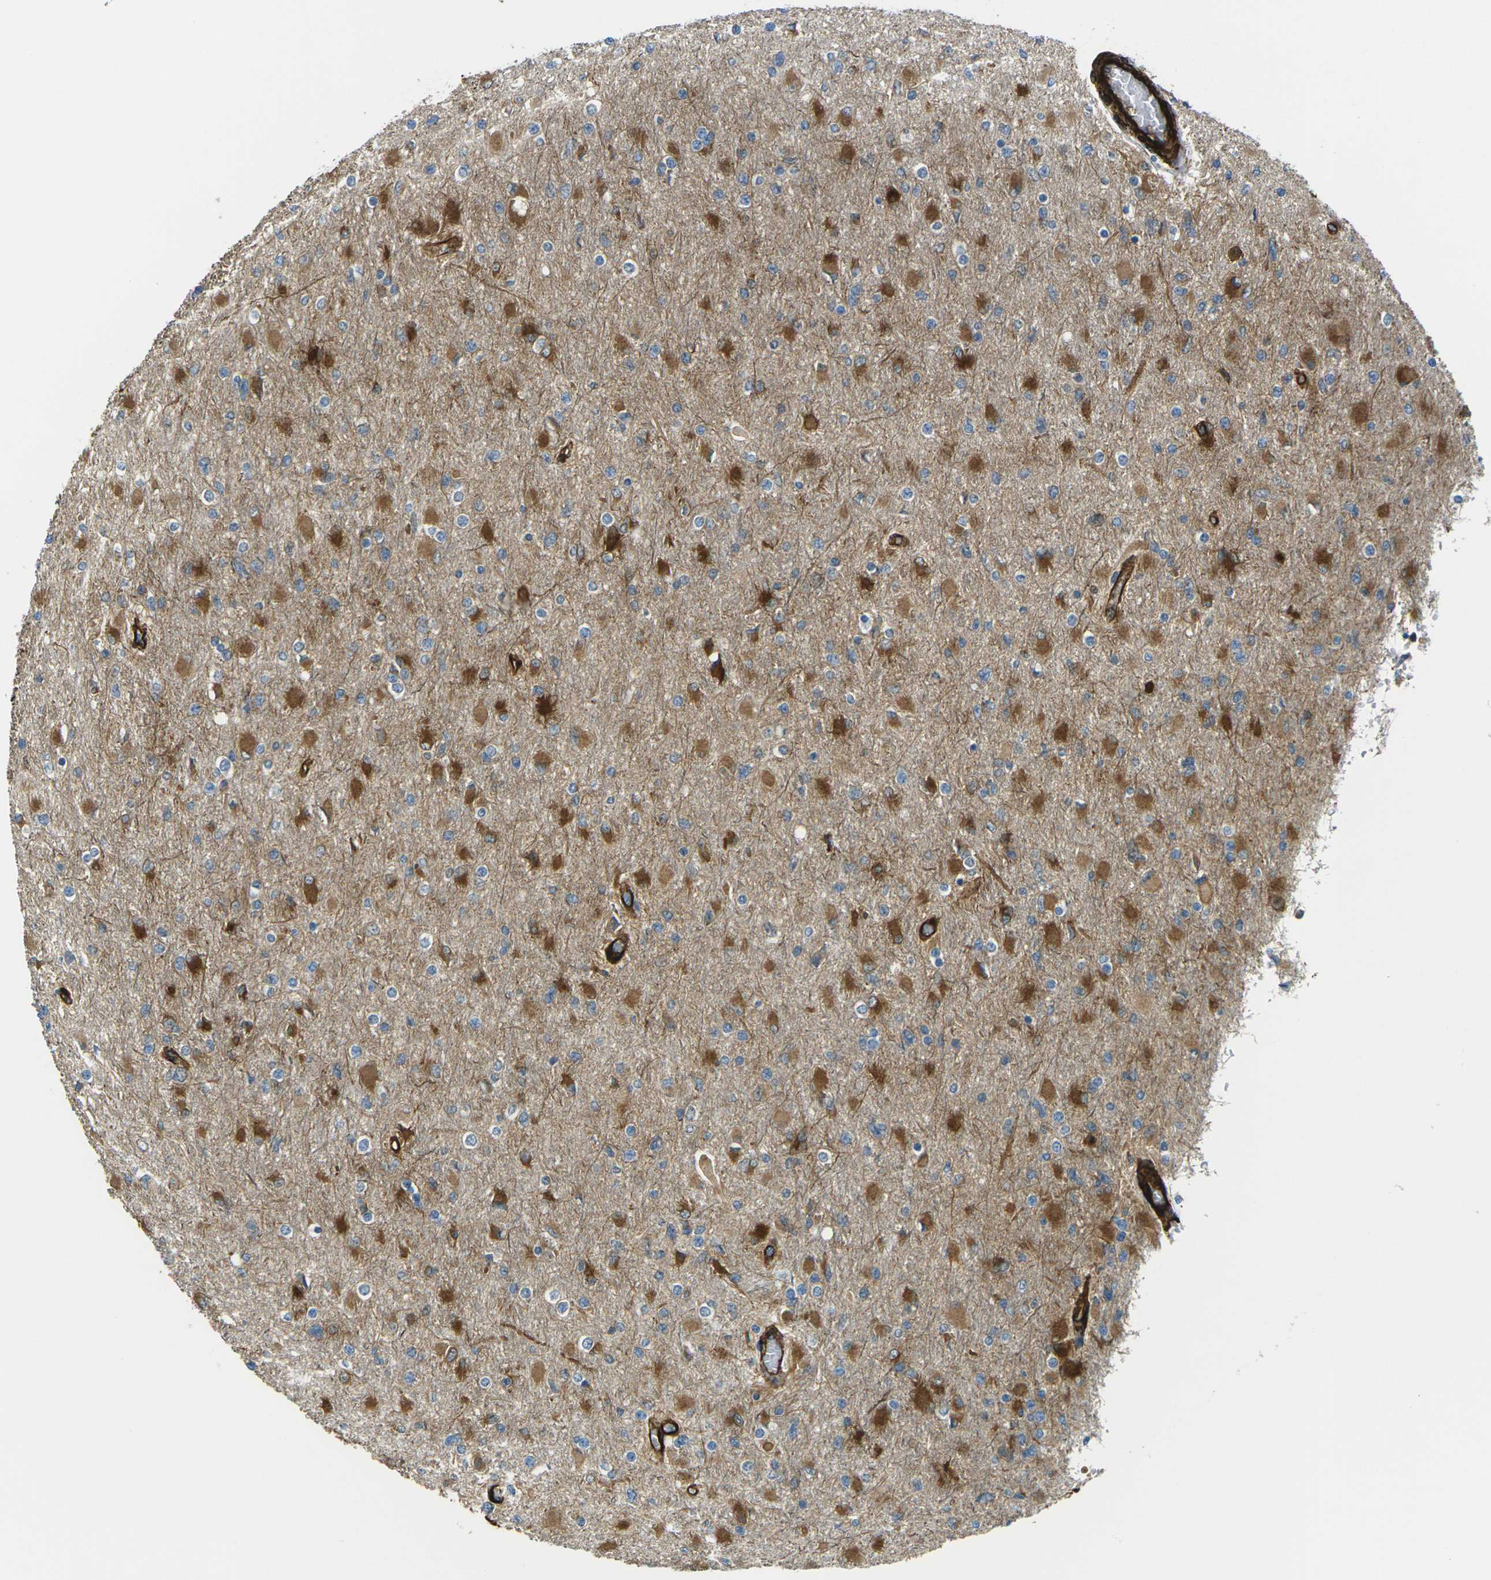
{"staining": {"intensity": "moderate", "quantity": "25%-75%", "location": "cytoplasmic/membranous"}, "tissue": "glioma", "cell_type": "Tumor cells", "image_type": "cancer", "snomed": [{"axis": "morphology", "description": "Glioma, malignant, High grade"}, {"axis": "topography", "description": "Cerebral cortex"}], "caption": "Immunohistochemical staining of malignant glioma (high-grade) demonstrates medium levels of moderate cytoplasmic/membranous expression in approximately 25%-75% of tumor cells. The staining was performed using DAB, with brown indicating positive protein expression. Nuclei are stained blue with hematoxylin.", "gene": "GRAMD1C", "patient": {"sex": "female", "age": 36}}